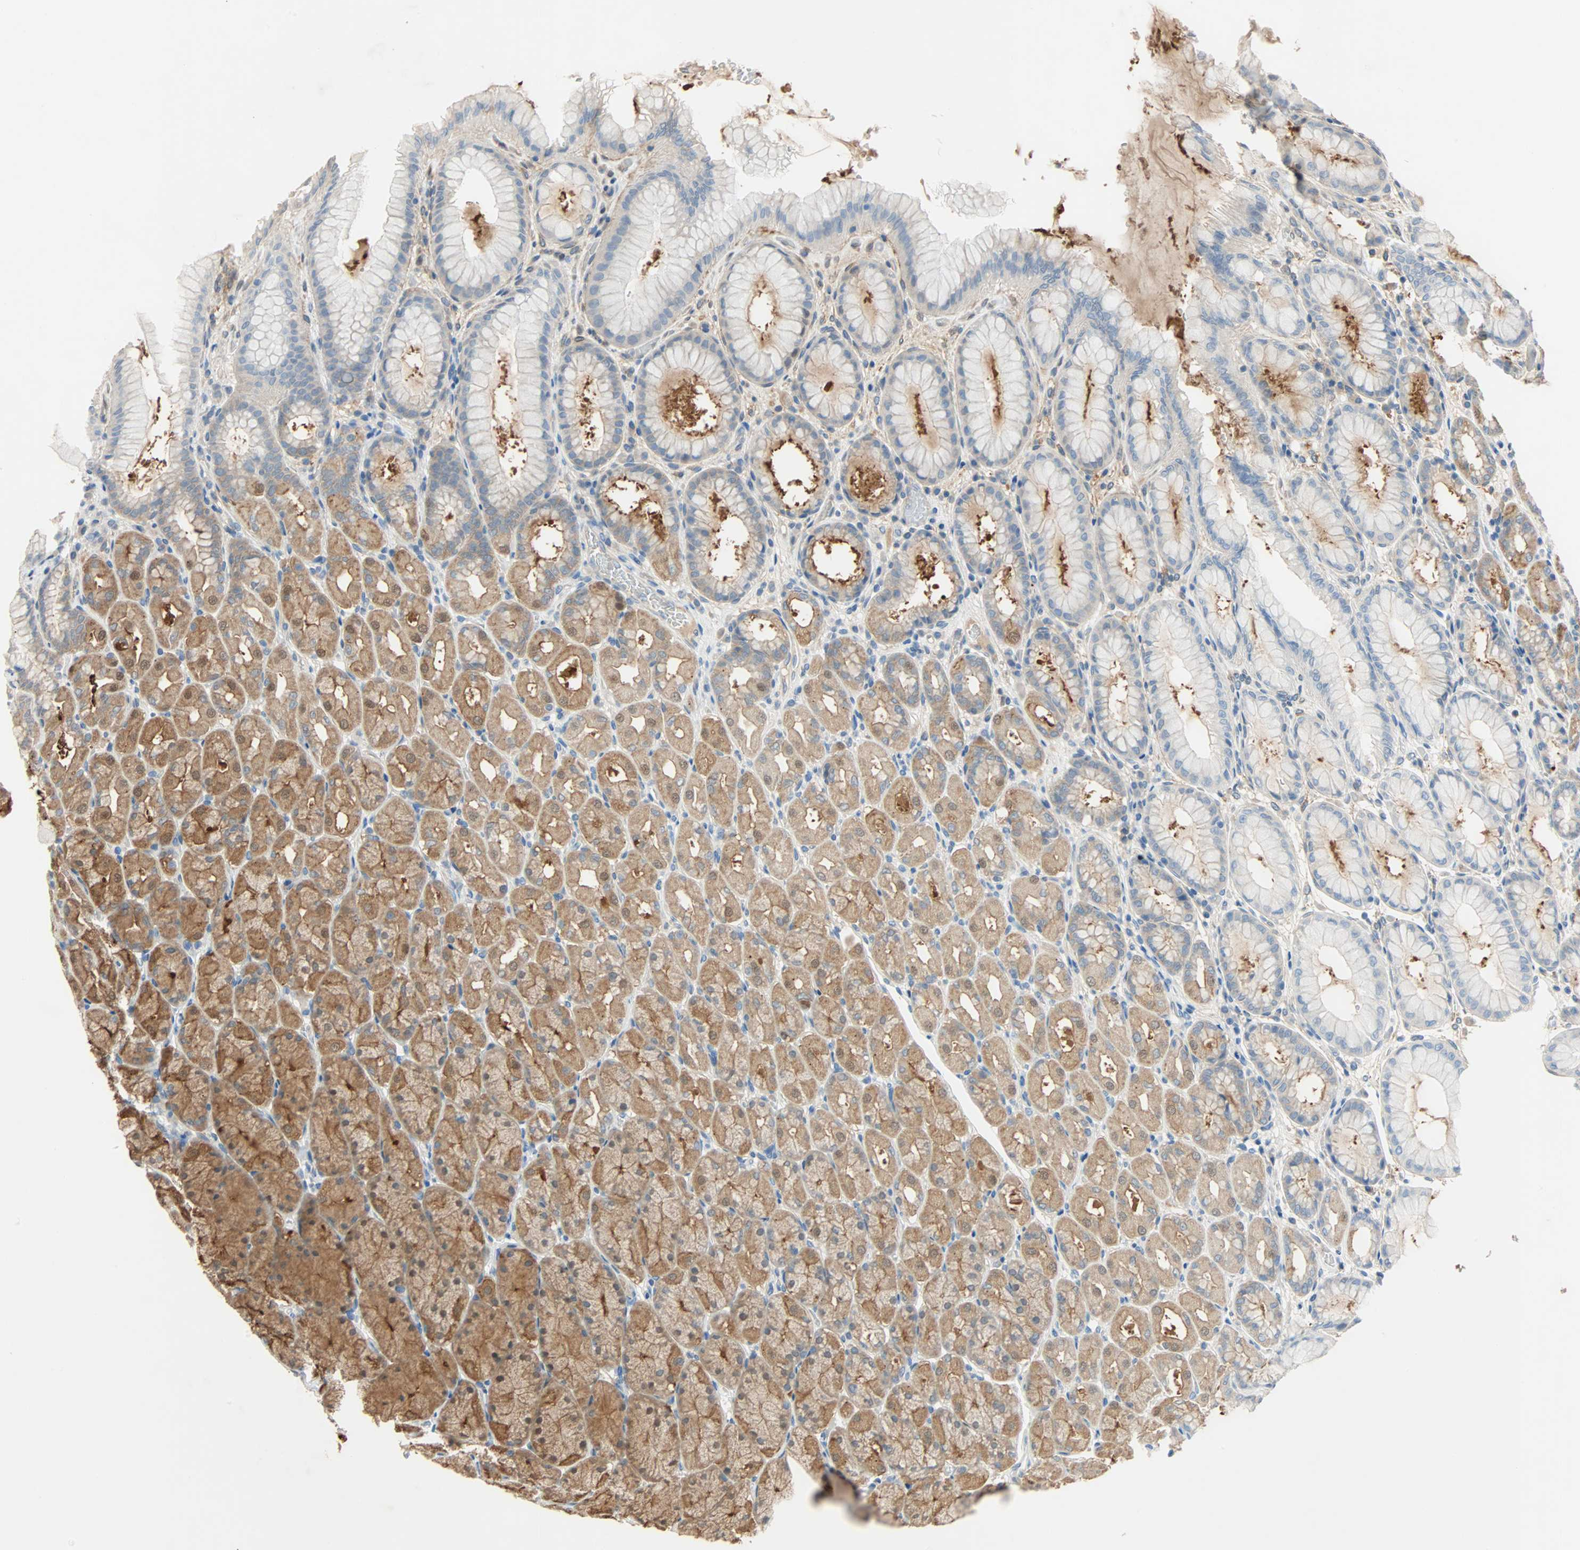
{"staining": {"intensity": "moderate", "quantity": ">75%", "location": "cytoplasmic/membranous"}, "tissue": "stomach", "cell_type": "Glandular cells", "image_type": "normal", "snomed": [{"axis": "morphology", "description": "Normal tissue, NOS"}, {"axis": "topography", "description": "Stomach, upper"}], "caption": "The photomicrograph demonstrates immunohistochemical staining of unremarkable stomach. There is moderate cytoplasmic/membranous expression is present in about >75% of glandular cells.", "gene": "TNFRSF12A", "patient": {"sex": "female", "age": 56}}